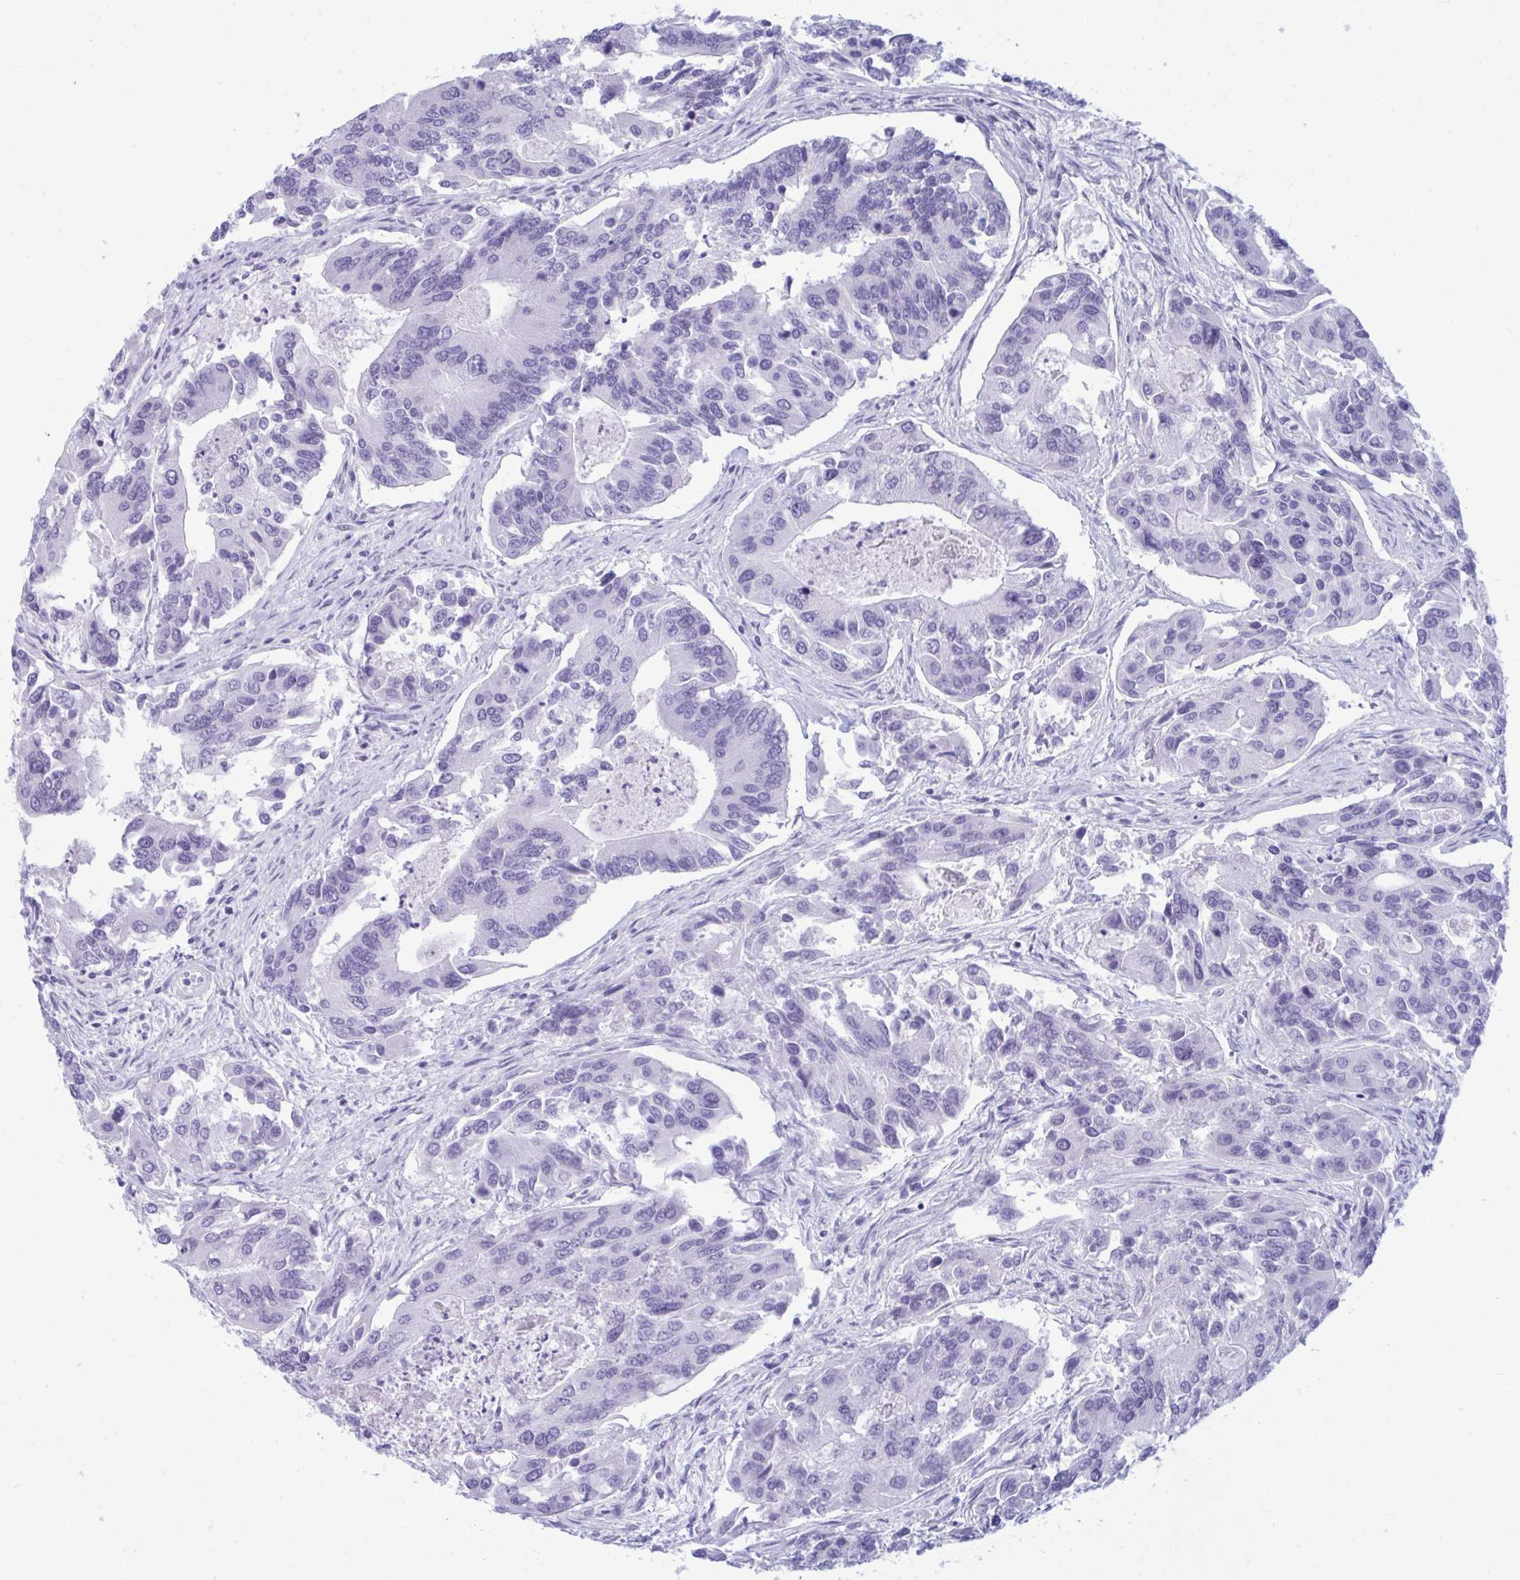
{"staining": {"intensity": "negative", "quantity": "none", "location": "none"}, "tissue": "colorectal cancer", "cell_type": "Tumor cells", "image_type": "cancer", "snomed": [{"axis": "morphology", "description": "Adenocarcinoma, NOS"}, {"axis": "topography", "description": "Colon"}], "caption": "Human colorectal cancer (adenocarcinoma) stained for a protein using immunohistochemistry shows no staining in tumor cells.", "gene": "ANKRD60", "patient": {"sex": "female", "age": 67}}